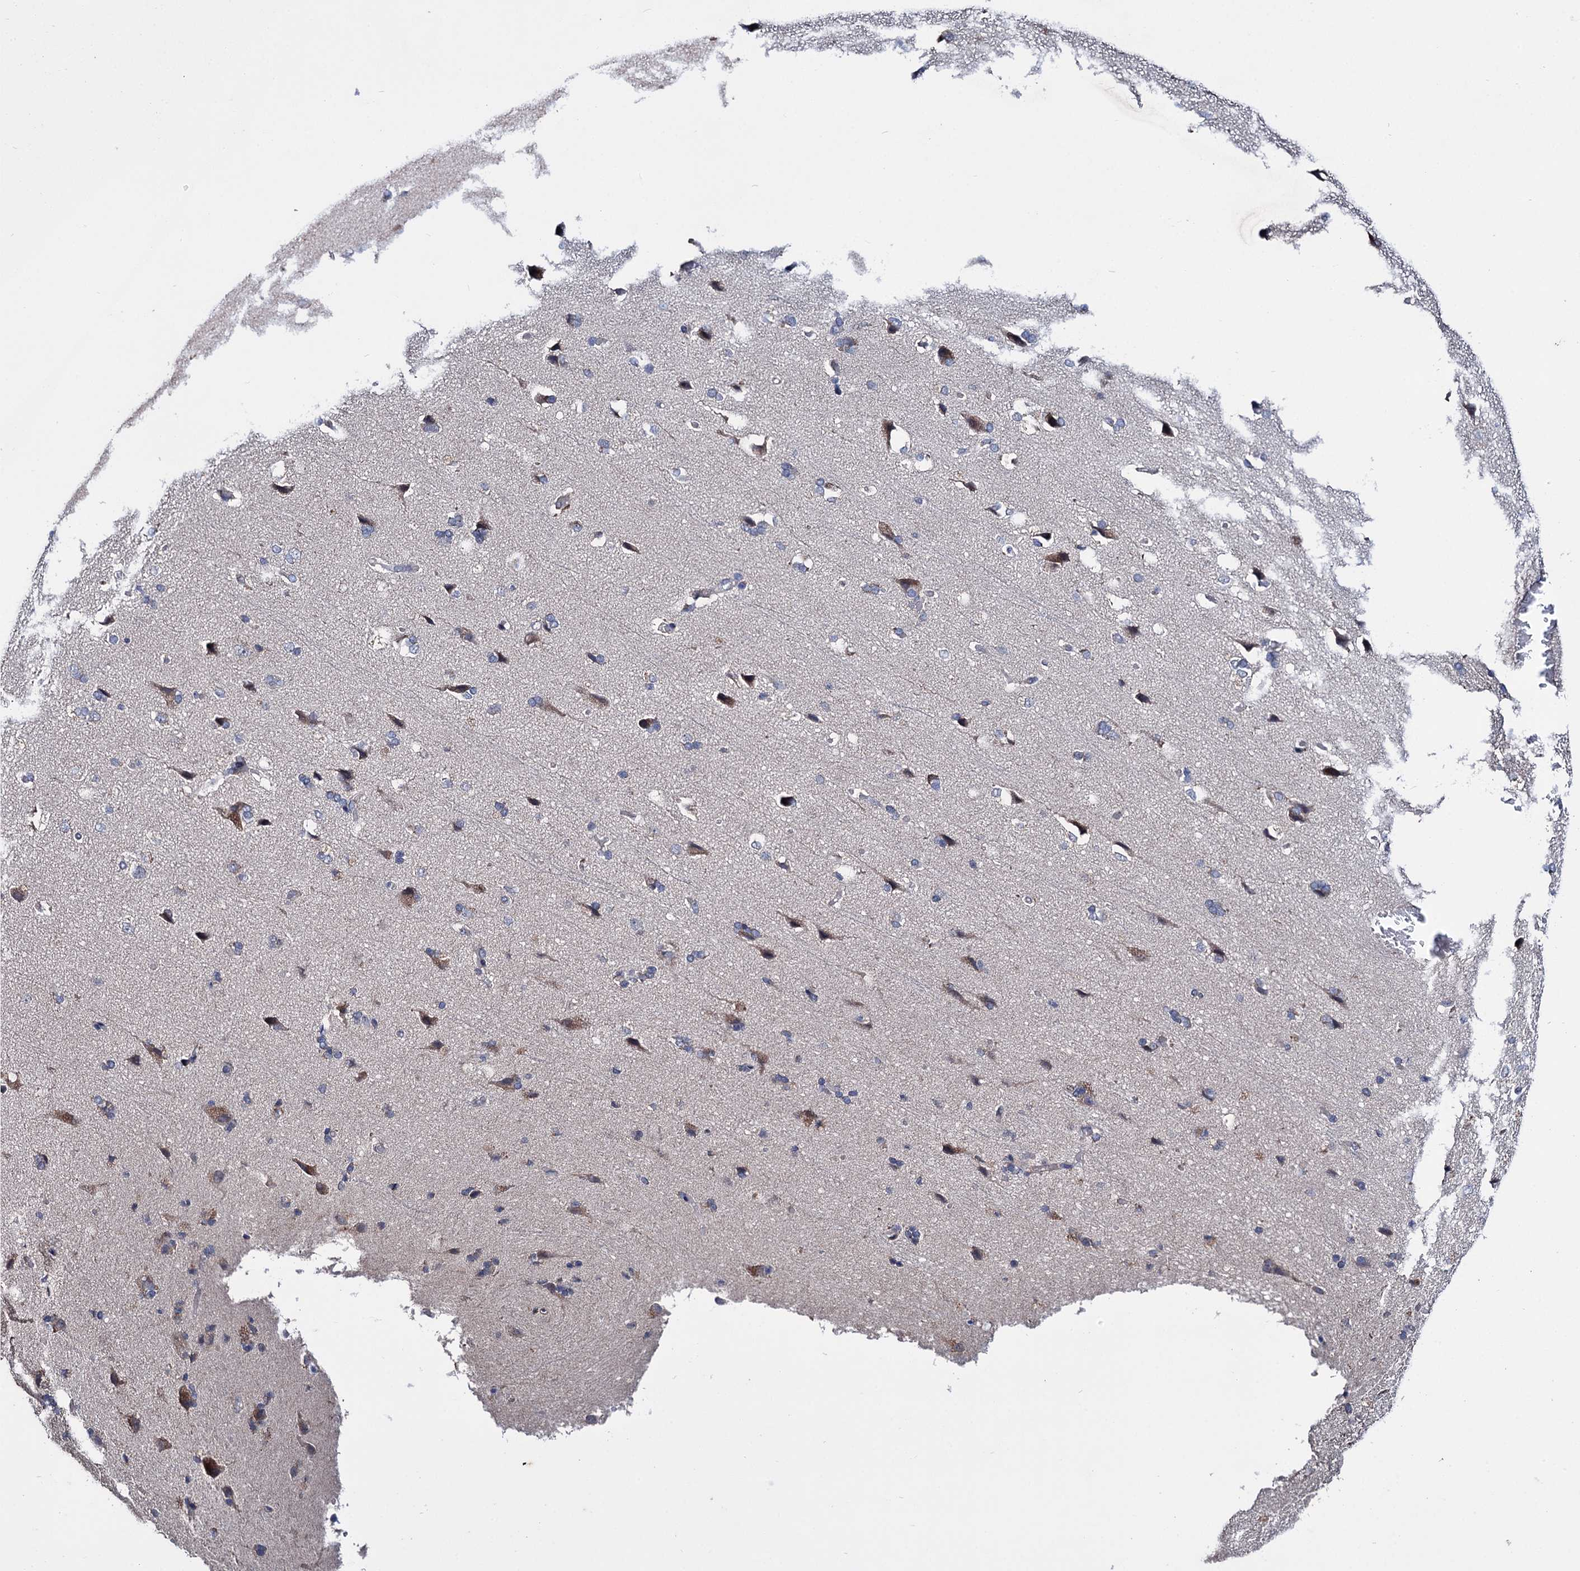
{"staining": {"intensity": "negative", "quantity": "none", "location": "none"}, "tissue": "cerebral cortex", "cell_type": "Endothelial cells", "image_type": "normal", "snomed": [{"axis": "morphology", "description": "Normal tissue, NOS"}, {"axis": "topography", "description": "Cerebral cortex"}], "caption": "Endothelial cells are negative for protein expression in benign human cerebral cortex. (DAB immunohistochemistry visualized using brightfield microscopy, high magnification).", "gene": "CLPB", "patient": {"sex": "male", "age": 62}}